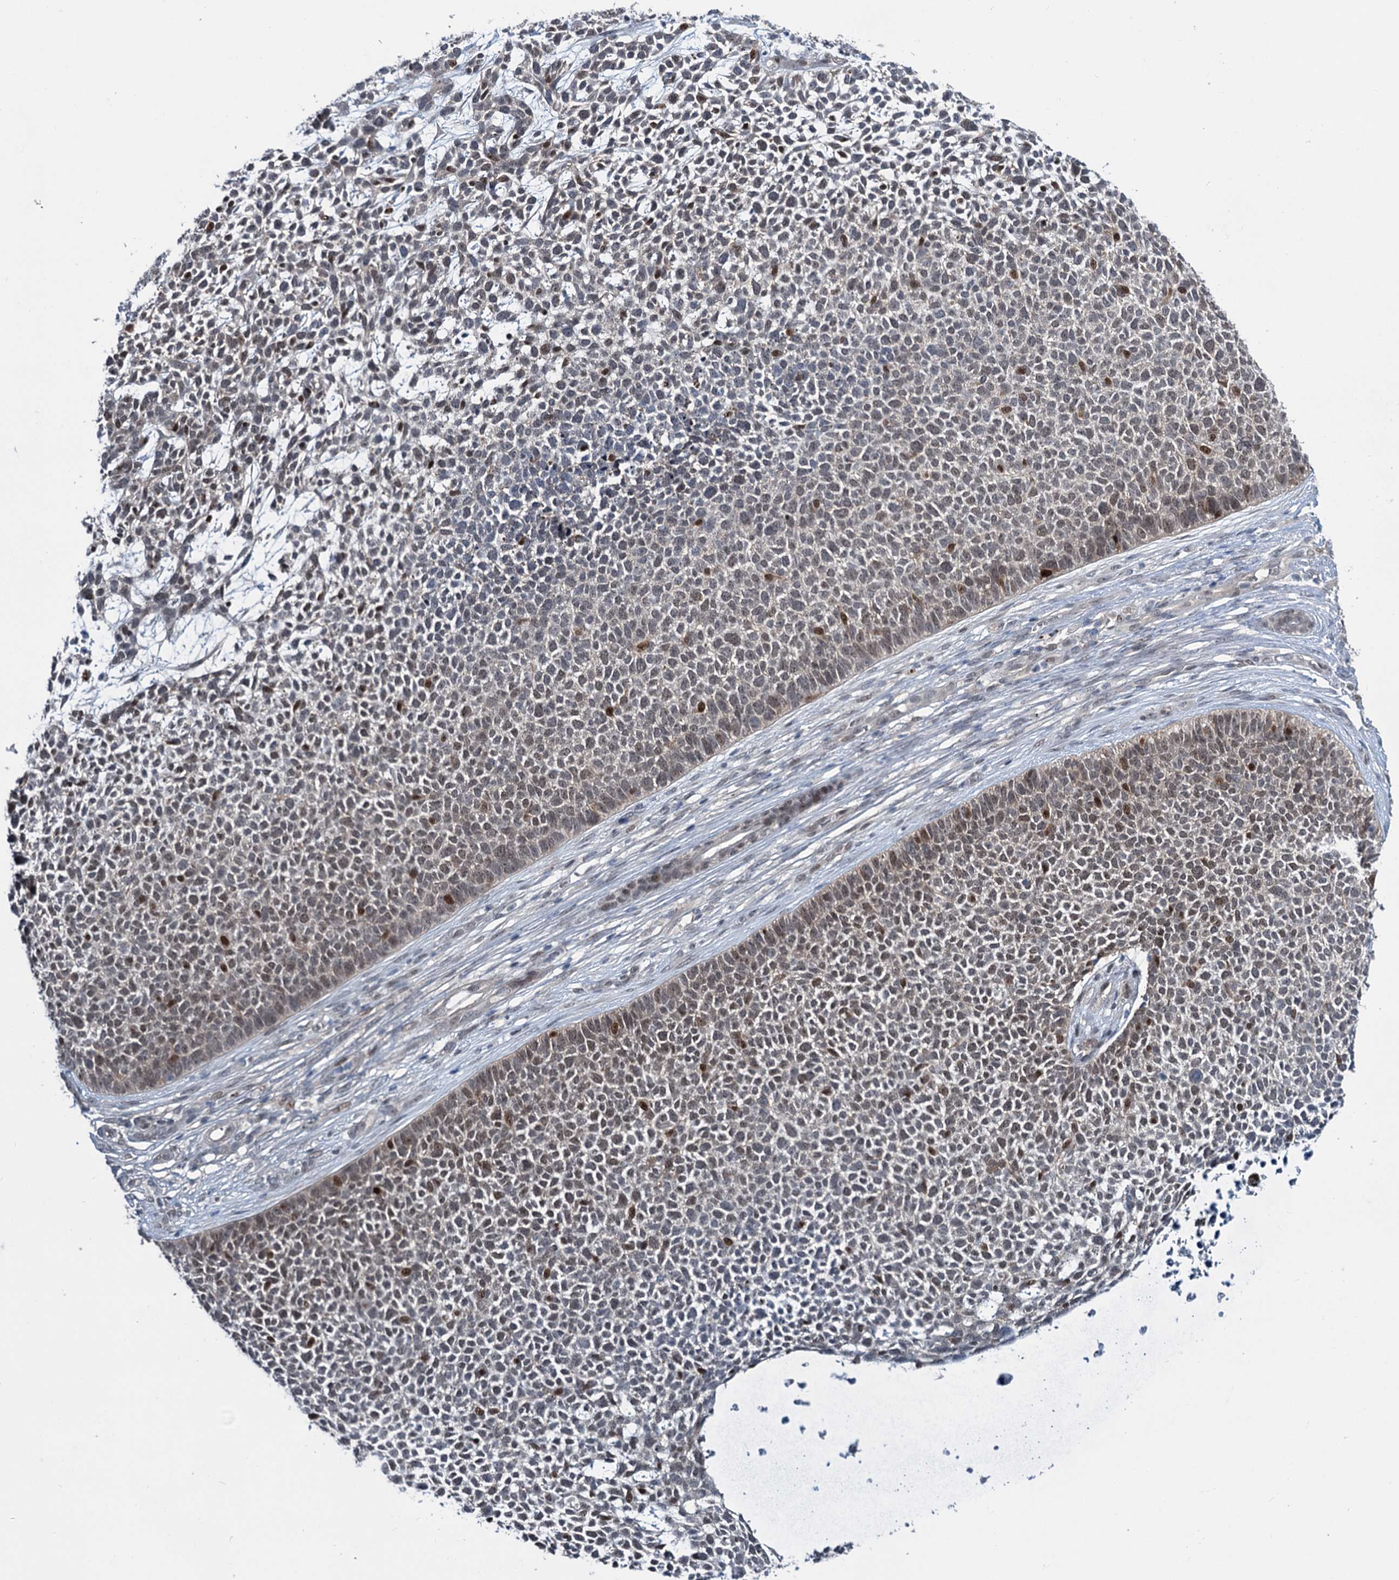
{"staining": {"intensity": "weak", "quantity": "25%-75%", "location": "cytoplasmic/membranous,nuclear"}, "tissue": "skin cancer", "cell_type": "Tumor cells", "image_type": "cancer", "snomed": [{"axis": "morphology", "description": "Basal cell carcinoma"}, {"axis": "topography", "description": "Skin"}], "caption": "Skin basal cell carcinoma tissue exhibits weak cytoplasmic/membranous and nuclear positivity in about 25%-75% of tumor cells", "gene": "DCUN1D4", "patient": {"sex": "female", "age": 84}}